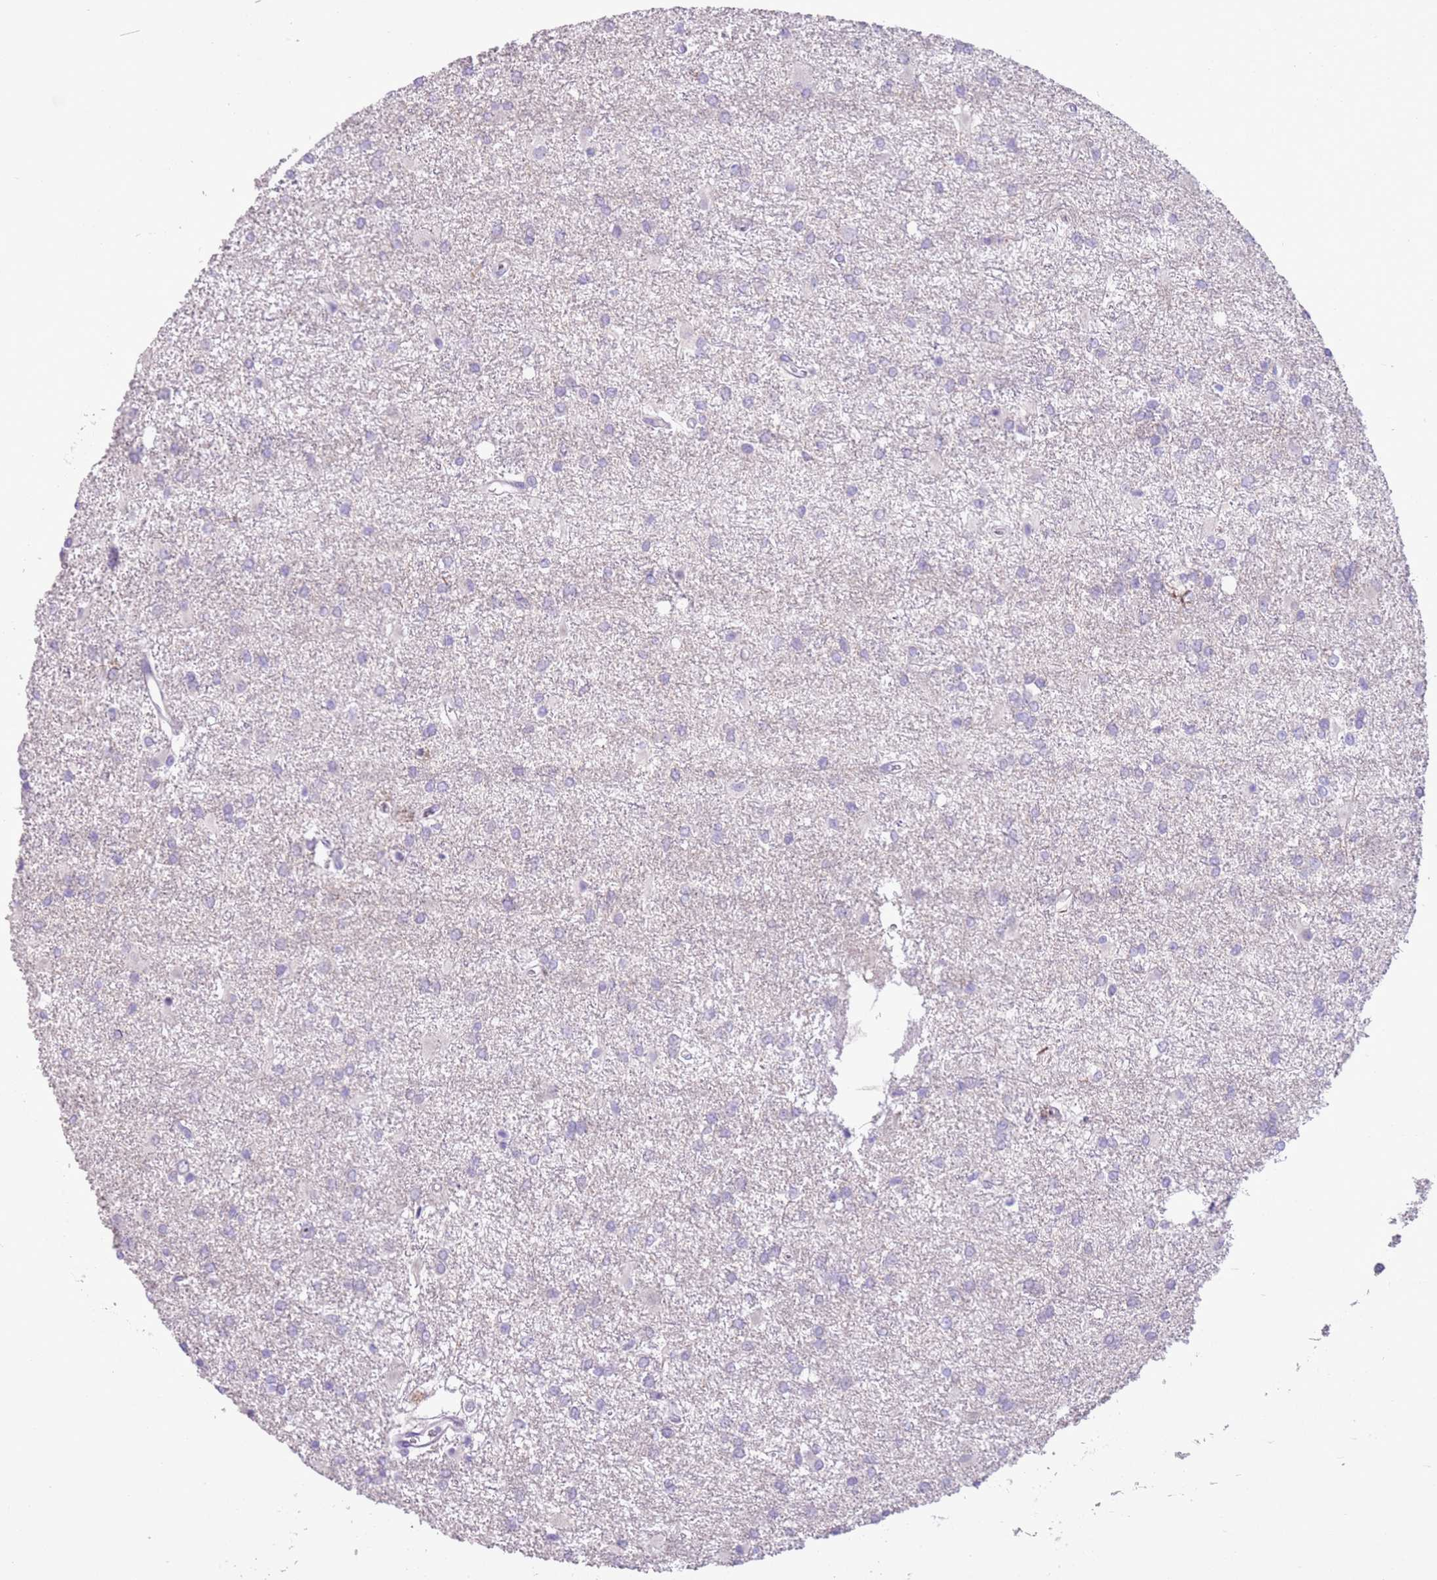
{"staining": {"intensity": "negative", "quantity": "none", "location": "none"}, "tissue": "glioma", "cell_type": "Tumor cells", "image_type": "cancer", "snomed": [{"axis": "morphology", "description": "Glioma, malignant, High grade"}, {"axis": "topography", "description": "Brain"}], "caption": "Protein analysis of malignant high-grade glioma shows no significant expression in tumor cells.", "gene": "ZNF239", "patient": {"sex": "female", "age": 50}}